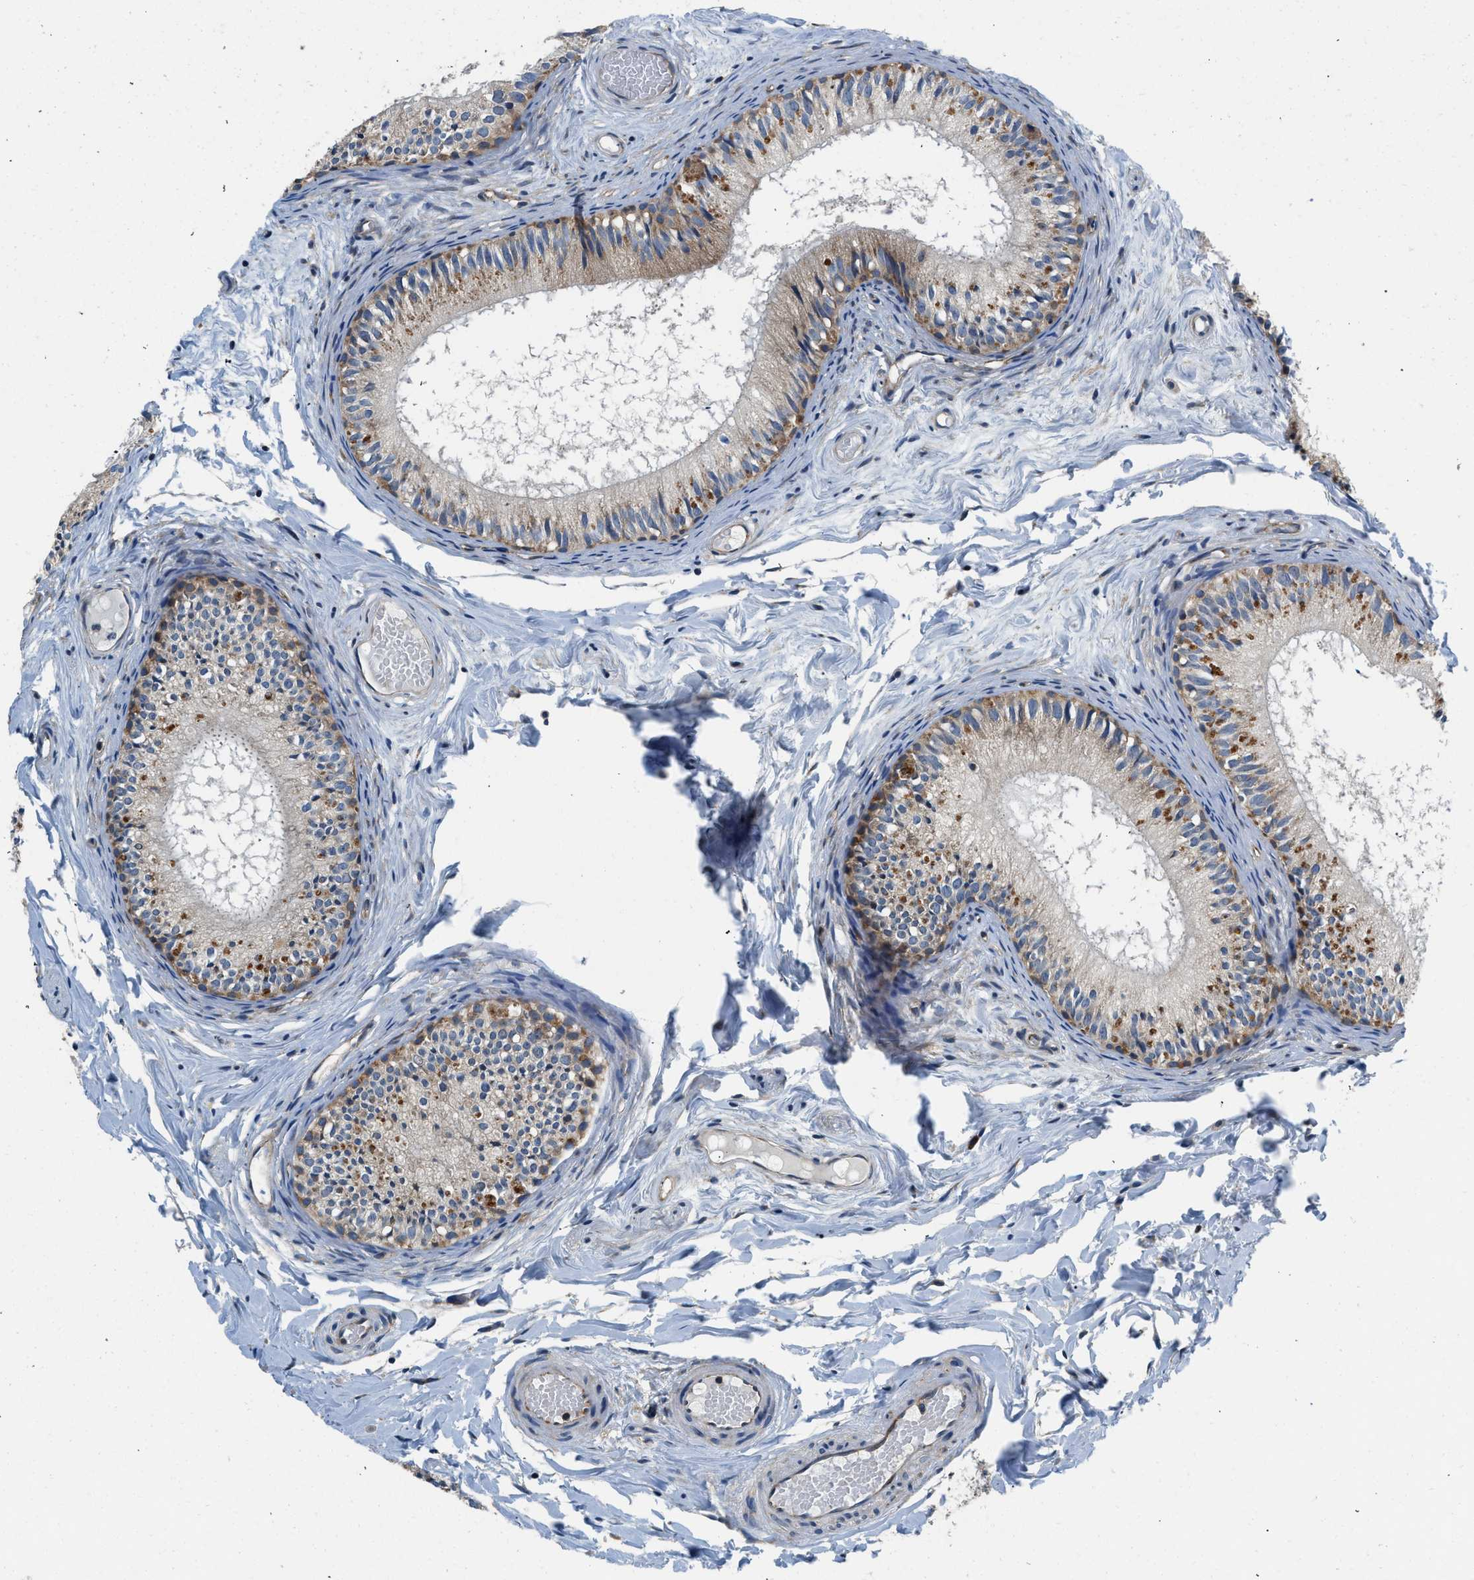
{"staining": {"intensity": "moderate", "quantity": "25%-75%", "location": "cytoplasmic/membranous"}, "tissue": "epididymis", "cell_type": "Glandular cells", "image_type": "normal", "snomed": [{"axis": "morphology", "description": "Normal tissue, NOS"}, {"axis": "topography", "description": "Epididymis"}], "caption": "Protein staining demonstrates moderate cytoplasmic/membranous positivity in approximately 25%-75% of glandular cells in unremarkable epididymis. Using DAB (brown) and hematoxylin (blue) stains, captured at high magnification using brightfield microscopy.", "gene": "PA2G4", "patient": {"sex": "male", "age": 46}}